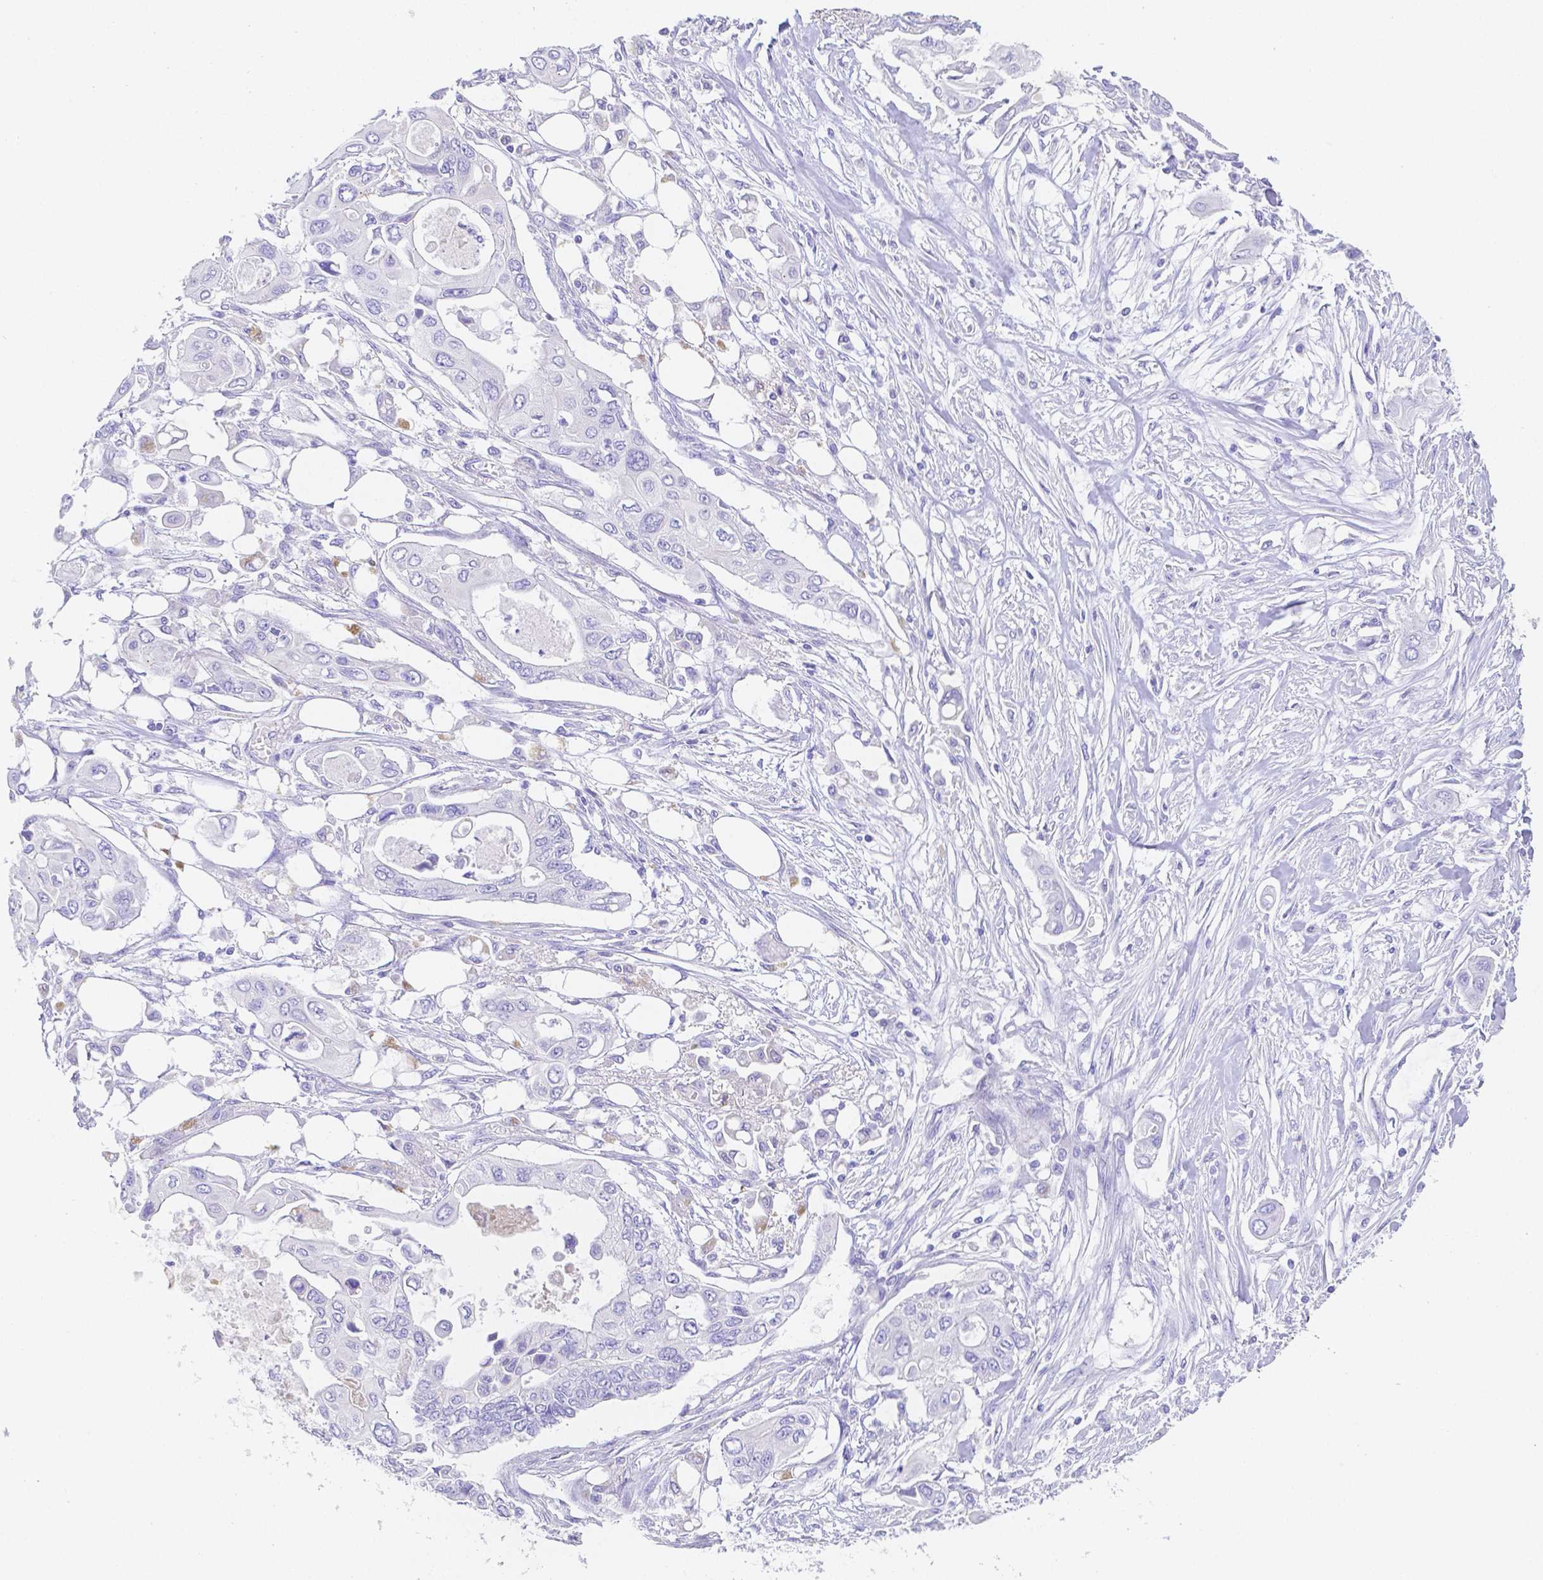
{"staining": {"intensity": "negative", "quantity": "none", "location": "none"}, "tissue": "pancreatic cancer", "cell_type": "Tumor cells", "image_type": "cancer", "snomed": [{"axis": "morphology", "description": "Adenocarcinoma, NOS"}, {"axis": "topography", "description": "Pancreas"}], "caption": "High magnification brightfield microscopy of pancreatic cancer stained with DAB (brown) and counterstained with hematoxylin (blue): tumor cells show no significant expression.", "gene": "ZG16B", "patient": {"sex": "female", "age": 63}}